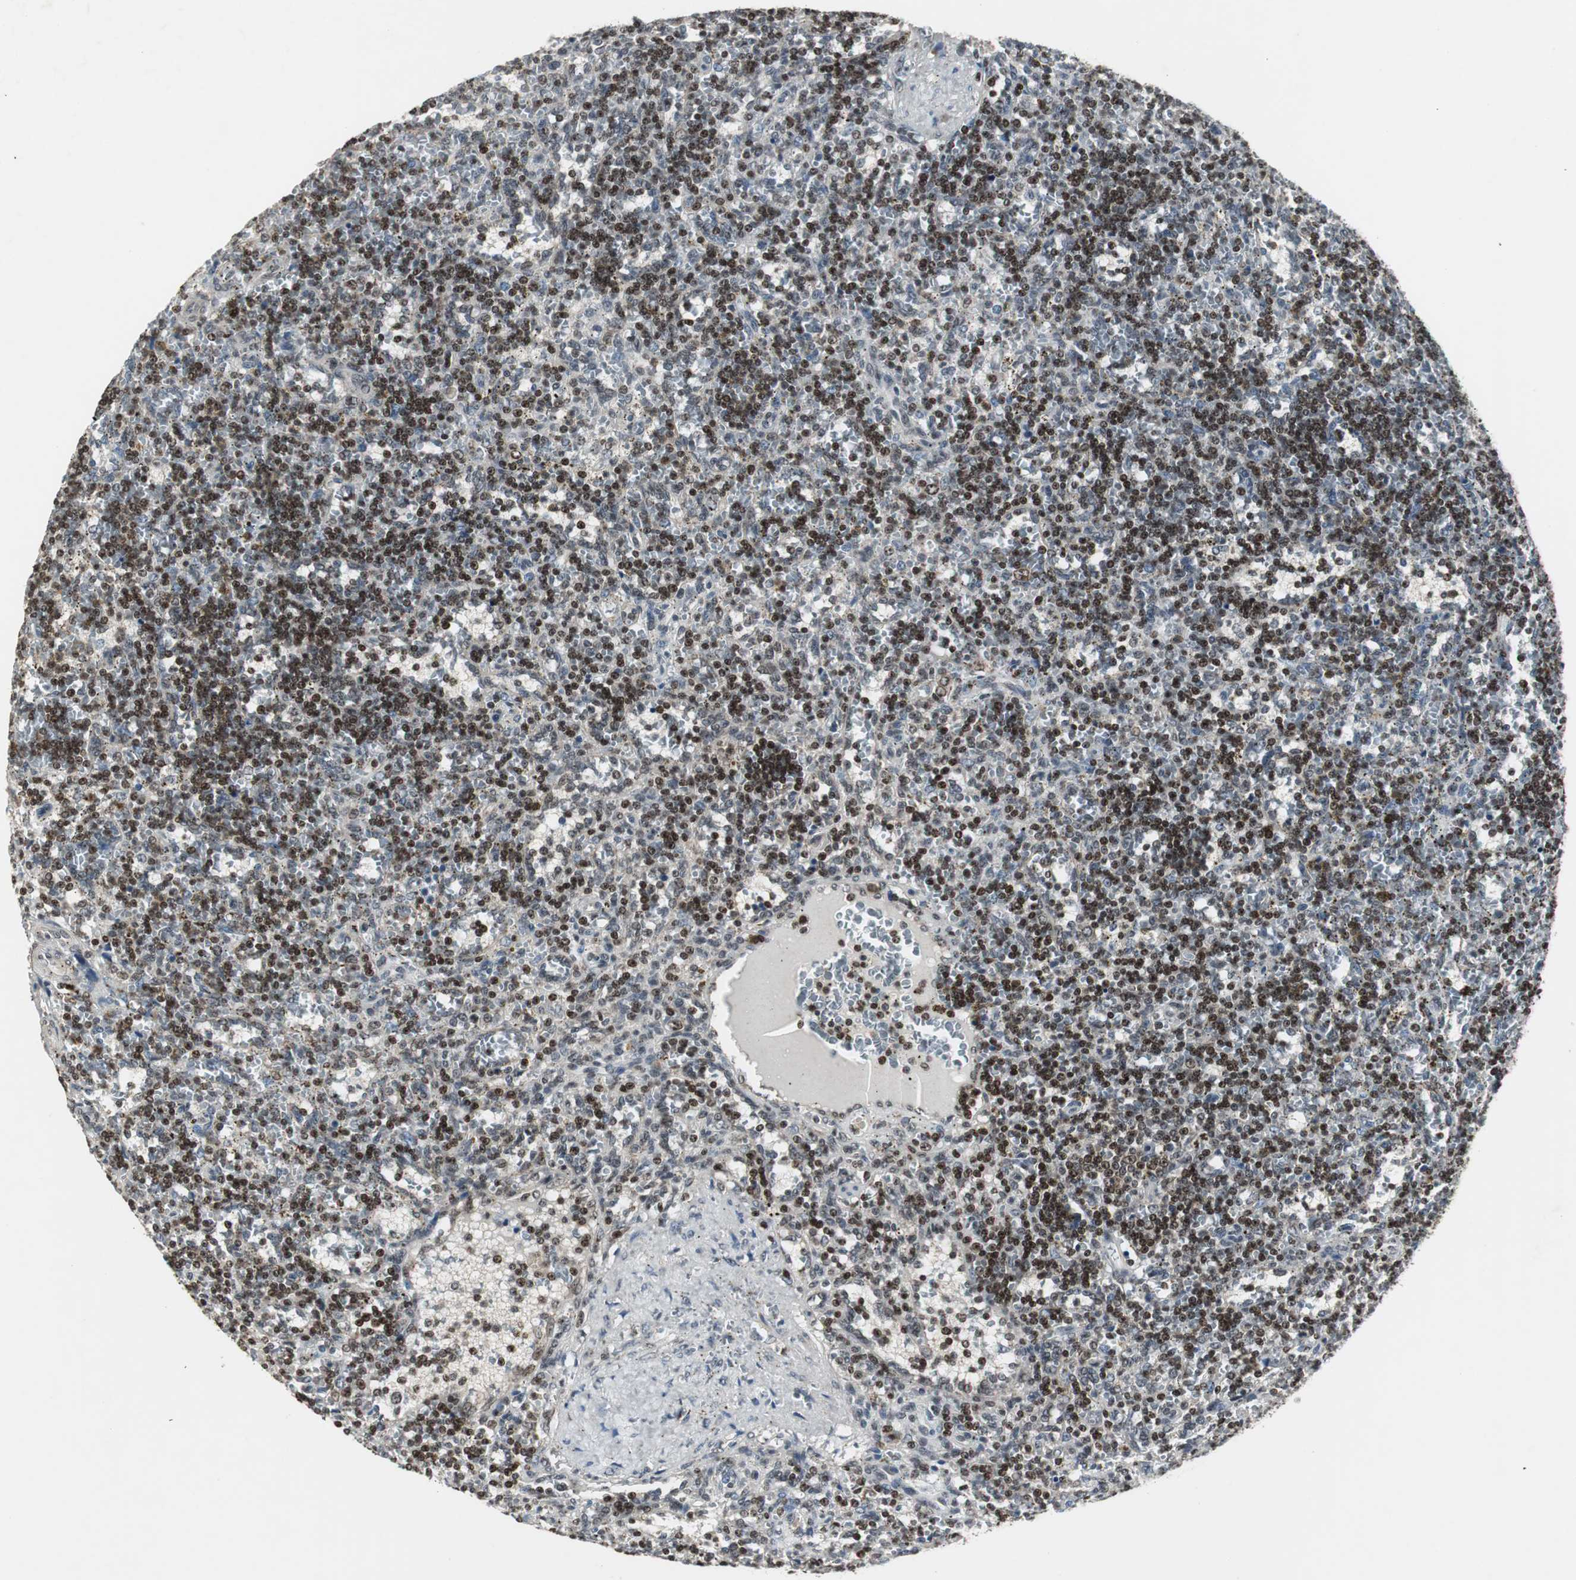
{"staining": {"intensity": "strong", "quantity": "25%-75%", "location": "nuclear"}, "tissue": "lymphoma", "cell_type": "Tumor cells", "image_type": "cancer", "snomed": [{"axis": "morphology", "description": "Malignant lymphoma, non-Hodgkin's type, Low grade"}, {"axis": "topography", "description": "Spleen"}], "caption": "The micrograph shows staining of lymphoma, revealing strong nuclear protein staining (brown color) within tumor cells.", "gene": "MPG", "patient": {"sex": "male", "age": 73}}